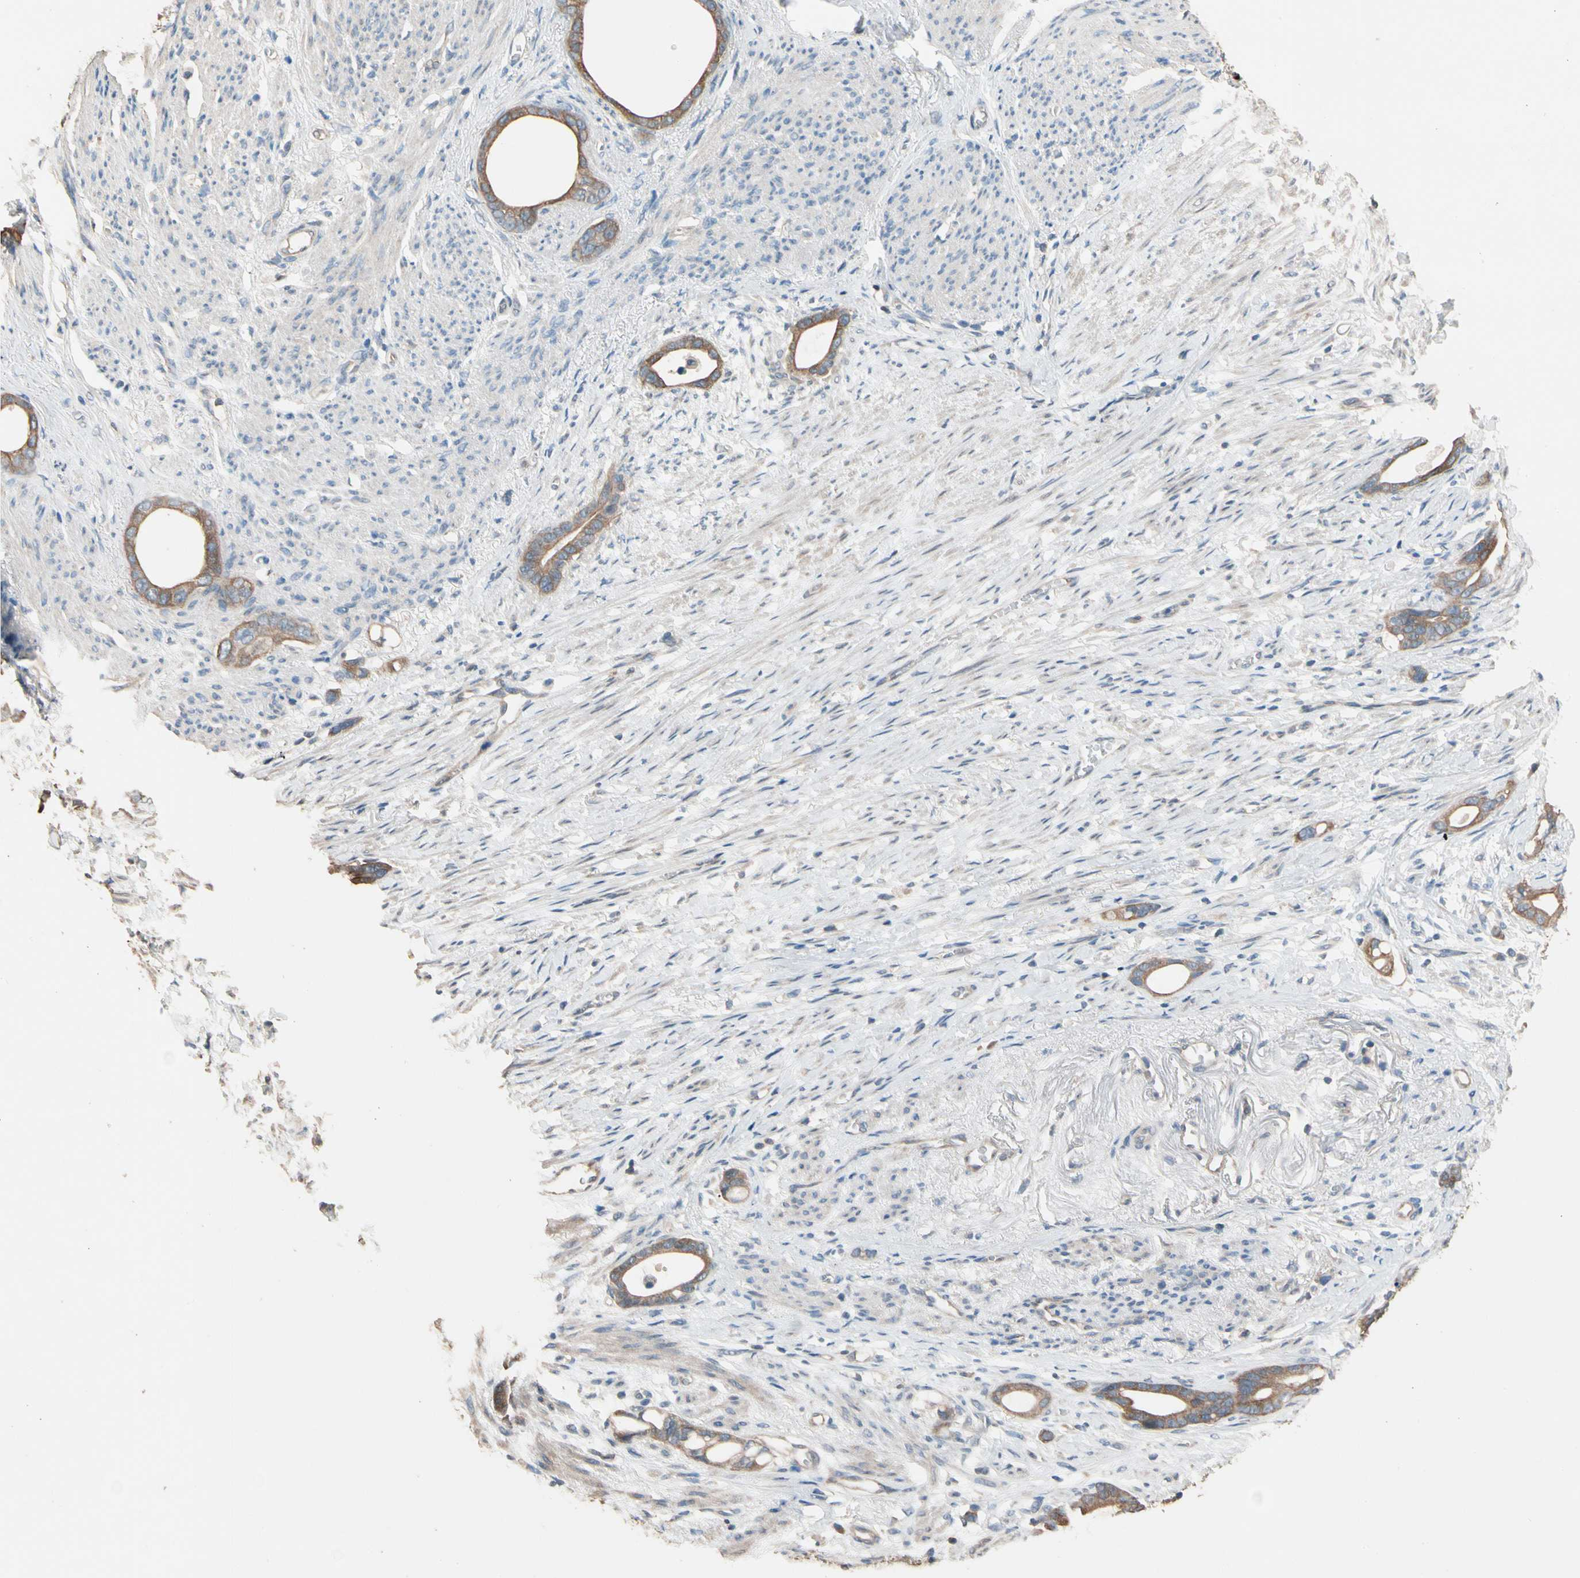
{"staining": {"intensity": "moderate", "quantity": ">75%", "location": "cytoplasmic/membranous"}, "tissue": "stomach cancer", "cell_type": "Tumor cells", "image_type": "cancer", "snomed": [{"axis": "morphology", "description": "Adenocarcinoma, NOS"}, {"axis": "topography", "description": "Stomach"}], "caption": "Immunohistochemistry (IHC) histopathology image of neoplastic tissue: human stomach cancer (adenocarcinoma) stained using IHC exhibits medium levels of moderate protein expression localized specifically in the cytoplasmic/membranous of tumor cells, appearing as a cytoplasmic/membranous brown color.", "gene": "MAP3K7", "patient": {"sex": "female", "age": 75}}